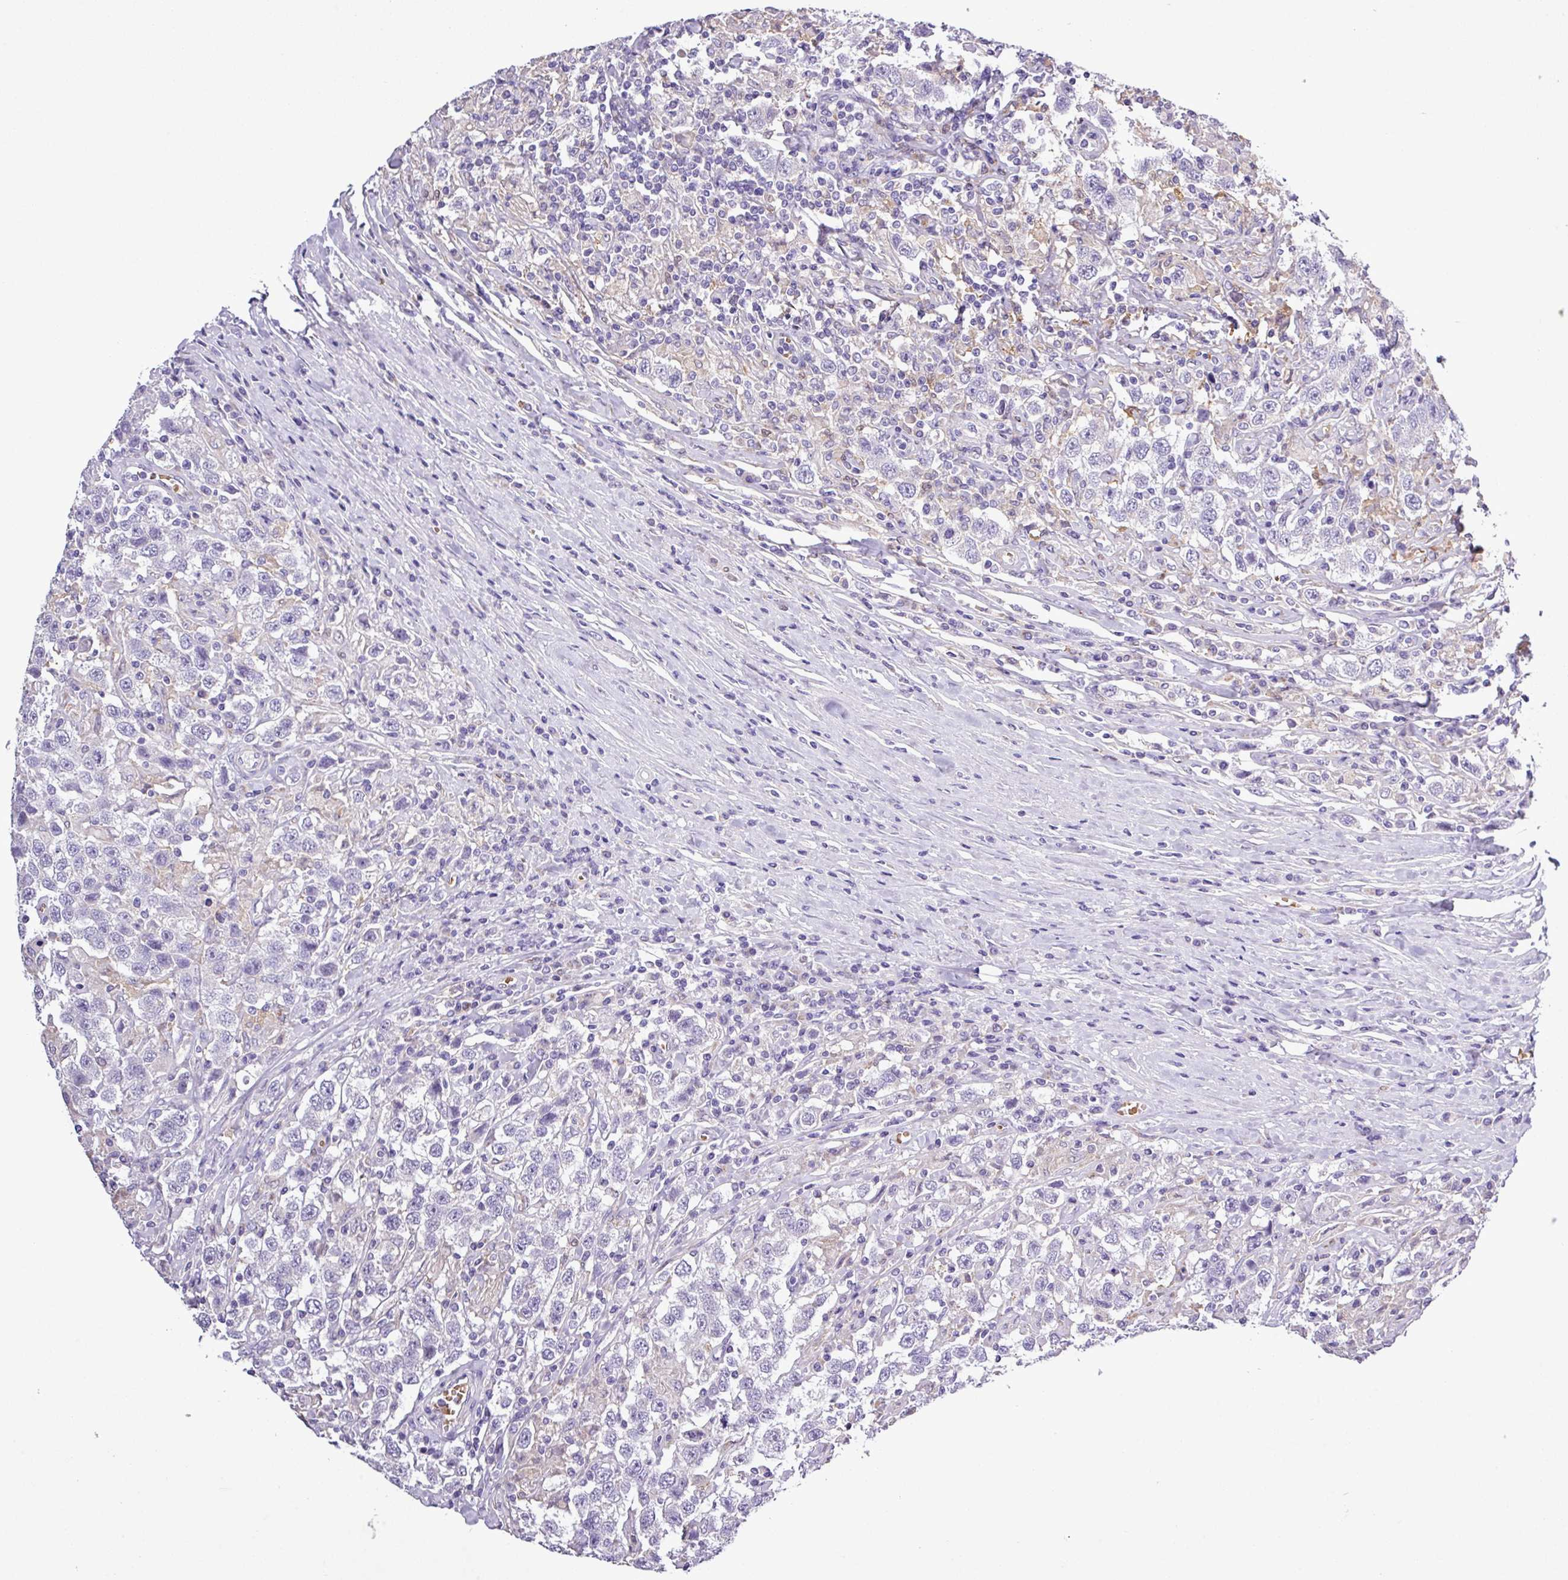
{"staining": {"intensity": "negative", "quantity": "none", "location": "none"}, "tissue": "testis cancer", "cell_type": "Tumor cells", "image_type": "cancer", "snomed": [{"axis": "morphology", "description": "Seminoma, NOS"}, {"axis": "topography", "description": "Testis"}], "caption": "Tumor cells are negative for protein expression in human seminoma (testis).", "gene": "MGAT4B", "patient": {"sex": "male", "age": 41}}